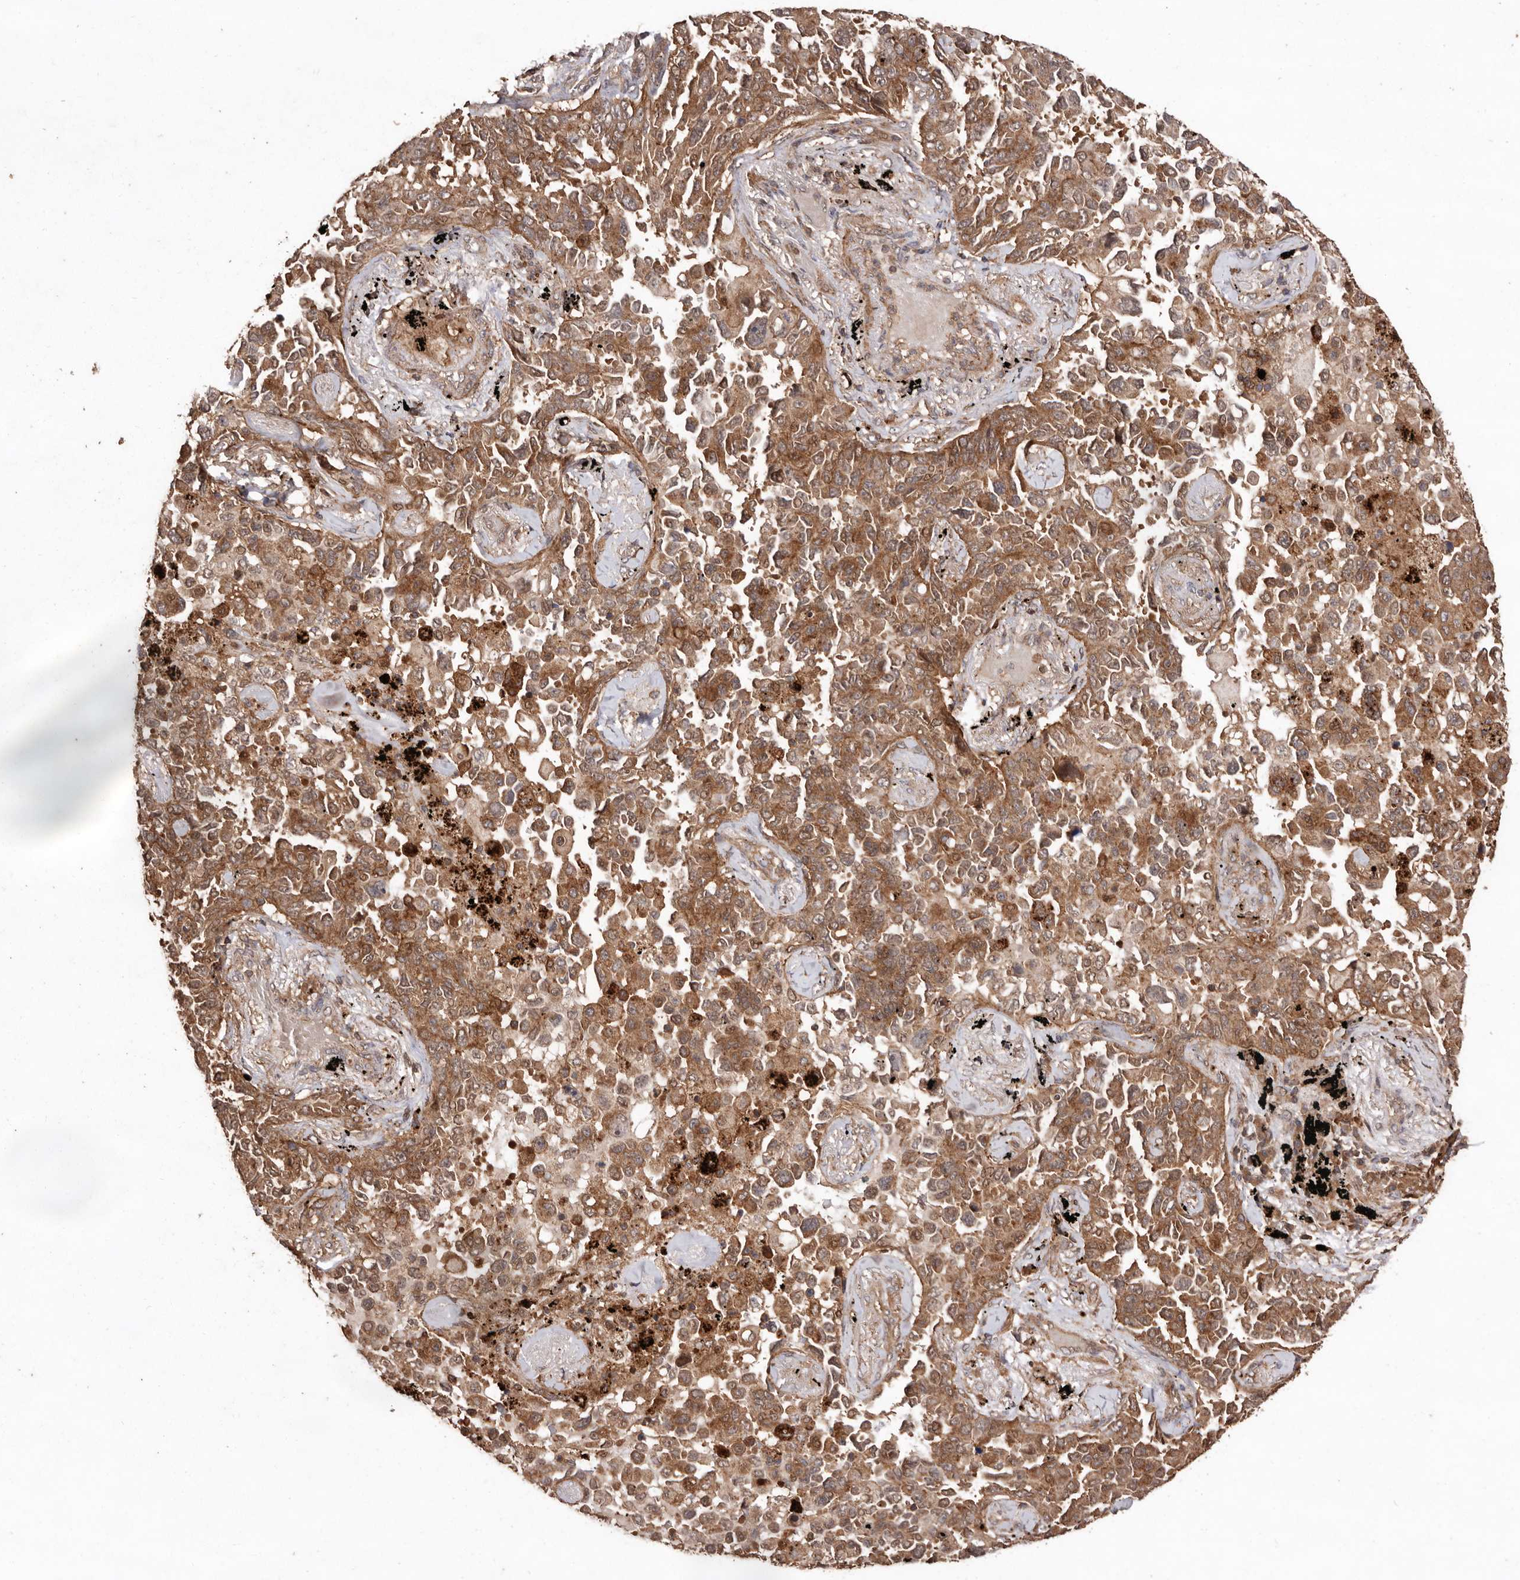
{"staining": {"intensity": "moderate", "quantity": ">75%", "location": "cytoplasmic/membranous"}, "tissue": "lung cancer", "cell_type": "Tumor cells", "image_type": "cancer", "snomed": [{"axis": "morphology", "description": "Adenocarcinoma, NOS"}, {"axis": "topography", "description": "Lung"}], "caption": "DAB (3,3'-diaminobenzidine) immunohistochemical staining of adenocarcinoma (lung) shows moderate cytoplasmic/membranous protein positivity in about >75% of tumor cells.", "gene": "RWDD1", "patient": {"sex": "female", "age": 67}}